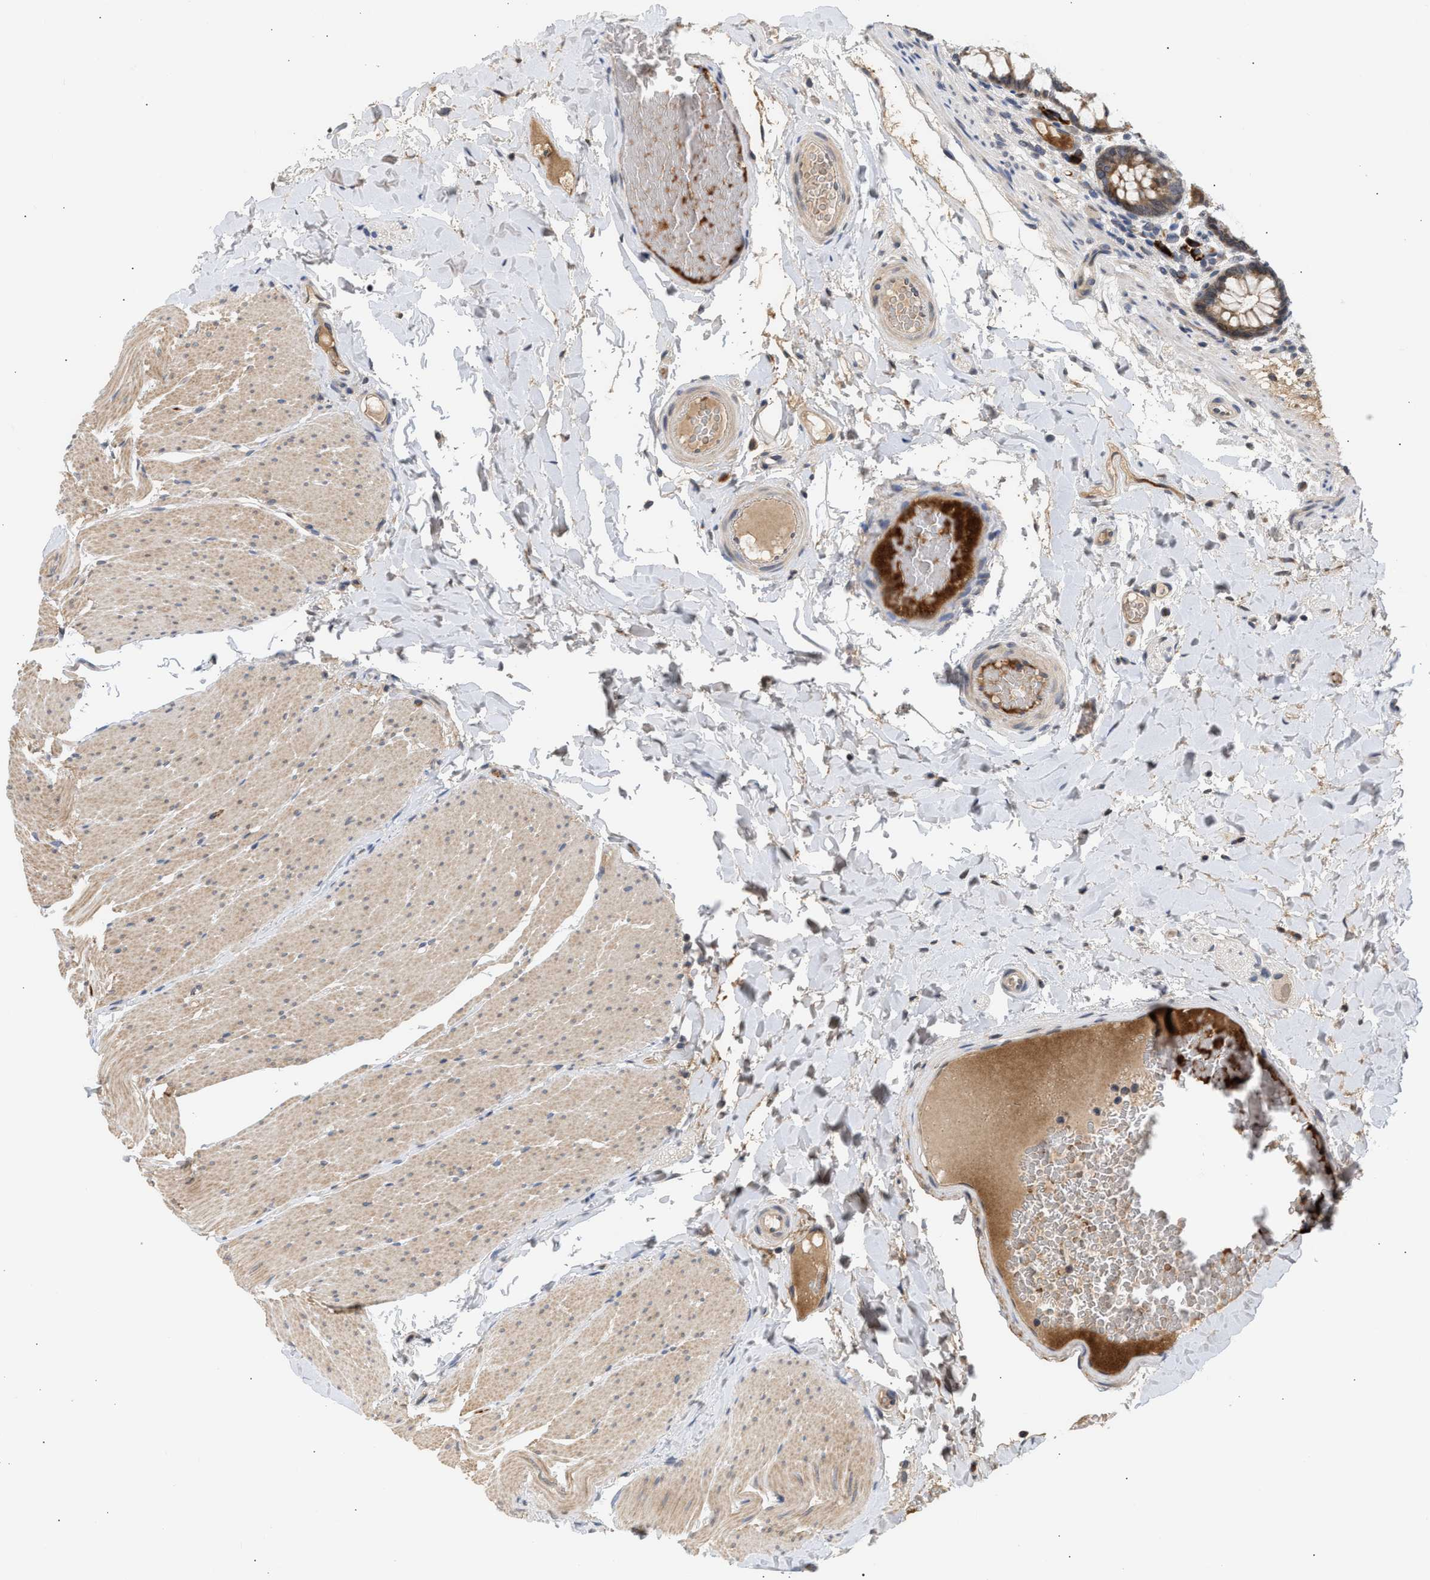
{"staining": {"intensity": "moderate", "quantity": ">75%", "location": "cytoplasmic/membranous"}, "tissue": "colon", "cell_type": "Endothelial cells", "image_type": "normal", "snomed": [{"axis": "morphology", "description": "Normal tissue, NOS"}, {"axis": "topography", "description": "Colon"}], "caption": "Immunohistochemistry of unremarkable human colon demonstrates medium levels of moderate cytoplasmic/membranous positivity in about >75% of endothelial cells.", "gene": "NUP62", "patient": {"sex": "female", "age": 56}}